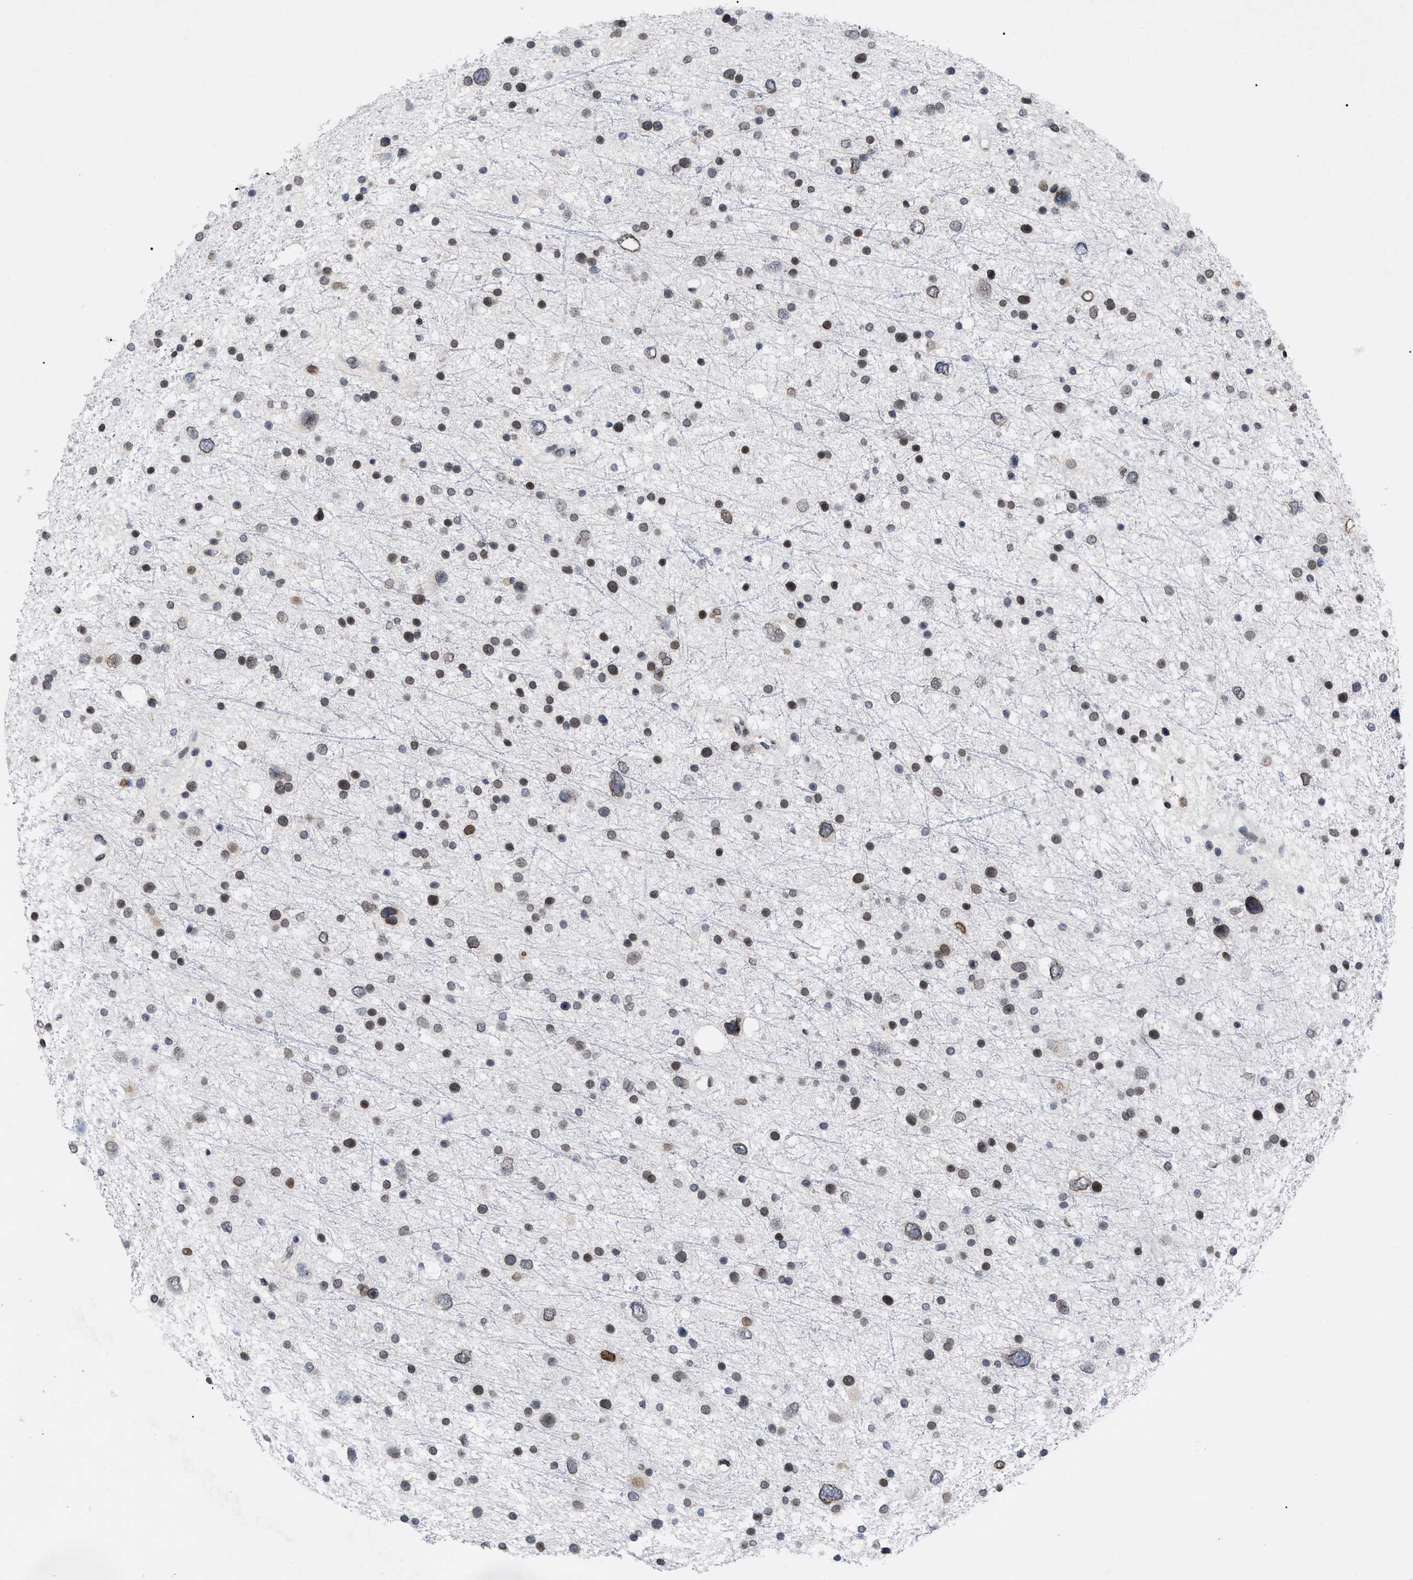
{"staining": {"intensity": "moderate", "quantity": ">75%", "location": "cytoplasmic/membranous,nuclear"}, "tissue": "glioma", "cell_type": "Tumor cells", "image_type": "cancer", "snomed": [{"axis": "morphology", "description": "Glioma, malignant, Low grade"}, {"axis": "topography", "description": "Brain"}], "caption": "Human malignant glioma (low-grade) stained for a protein (brown) demonstrates moderate cytoplasmic/membranous and nuclear positive expression in approximately >75% of tumor cells.", "gene": "TPR", "patient": {"sex": "female", "age": 37}}